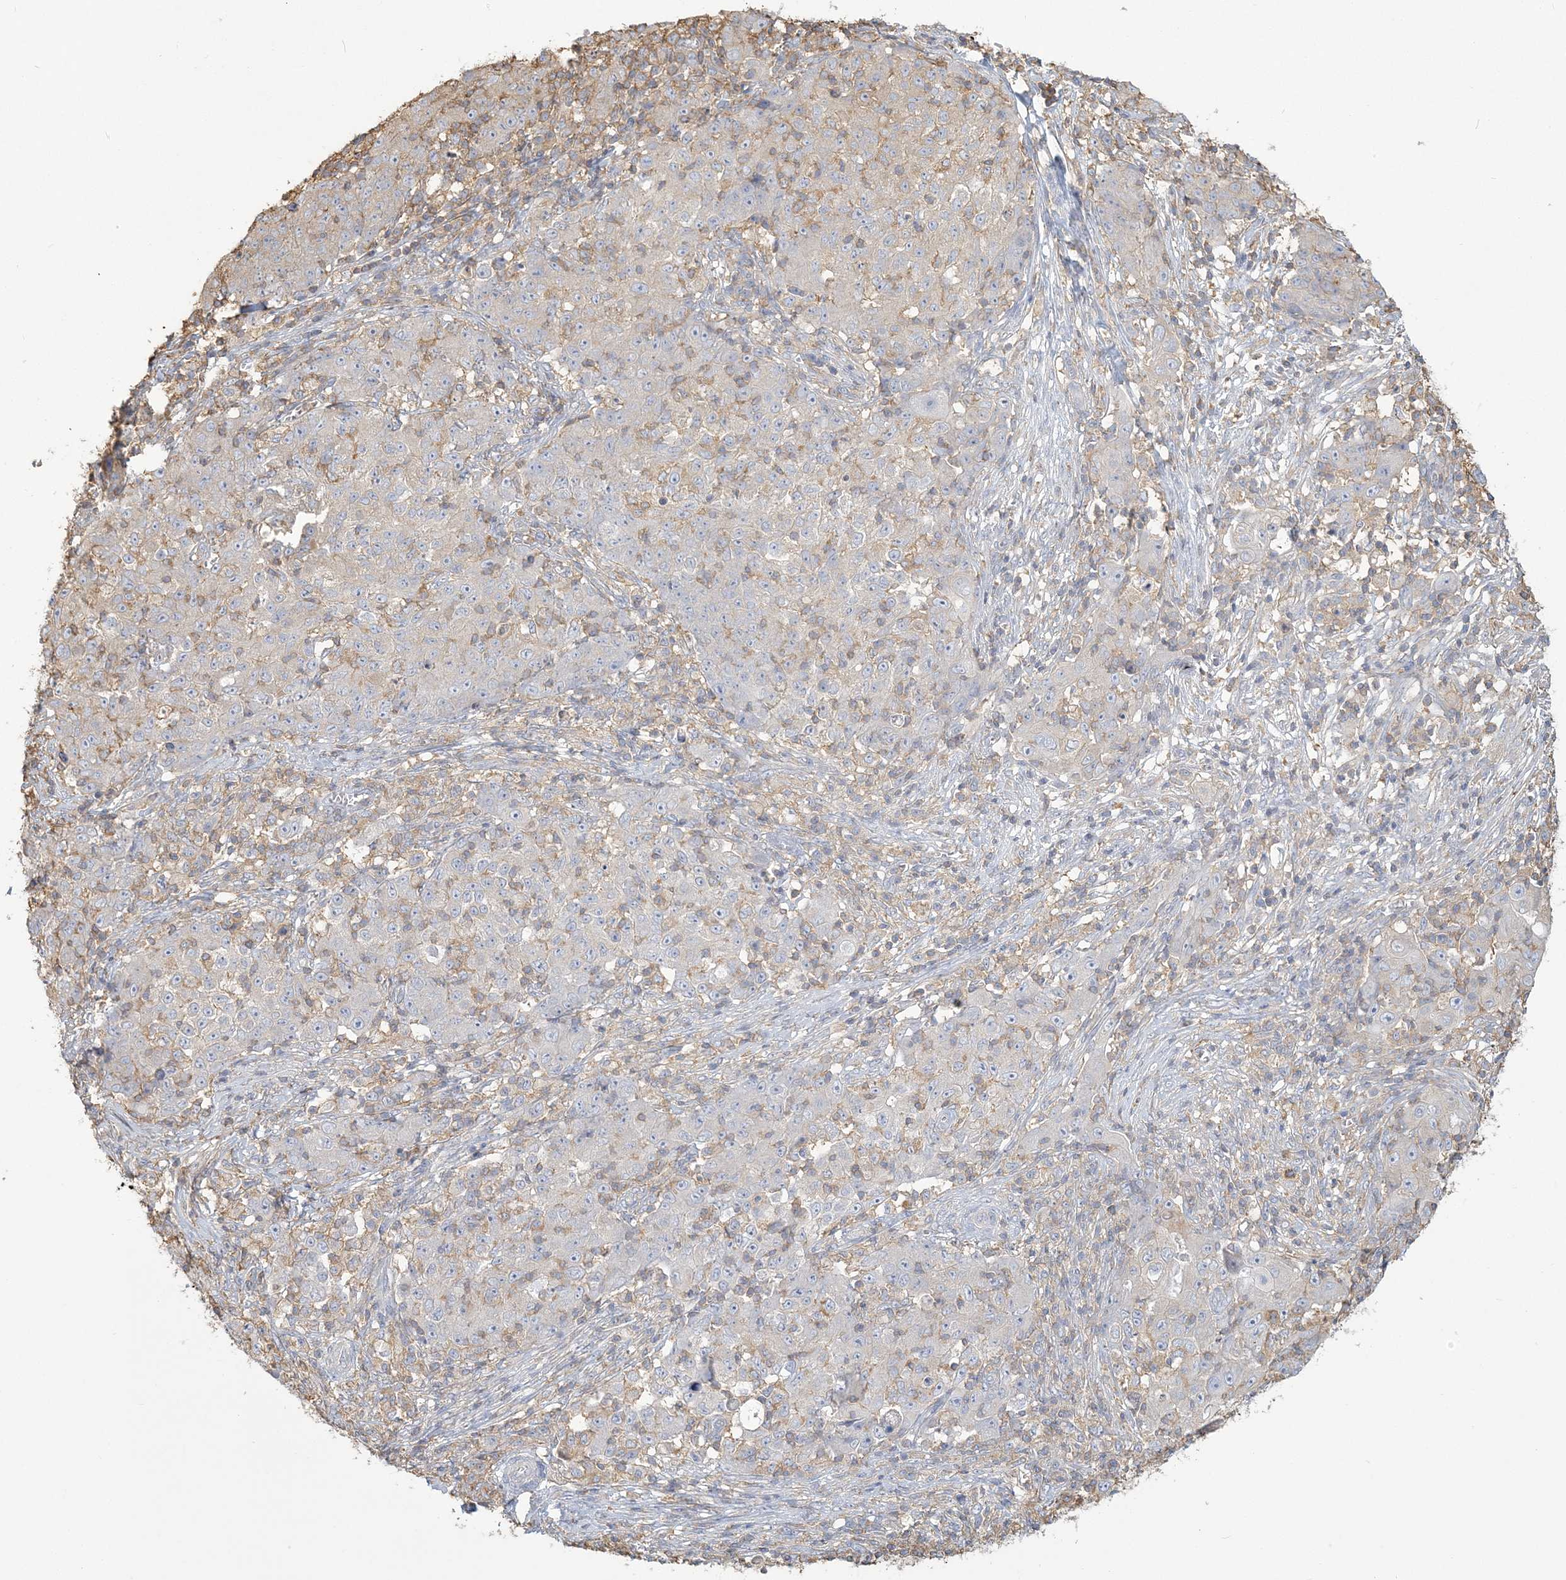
{"staining": {"intensity": "negative", "quantity": "none", "location": "none"}, "tissue": "ovarian cancer", "cell_type": "Tumor cells", "image_type": "cancer", "snomed": [{"axis": "morphology", "description": "Carcinoma, endometroid"}, {"axis": "topography", "description": "Ovary"}], "caption": "Immunohistochemical staining of human endometroid carcinoma (ovarian) reveals no significant expression in tumor cells.", "gene": "ANKS1A", "patient": {"sex": "female", "age": 42}}